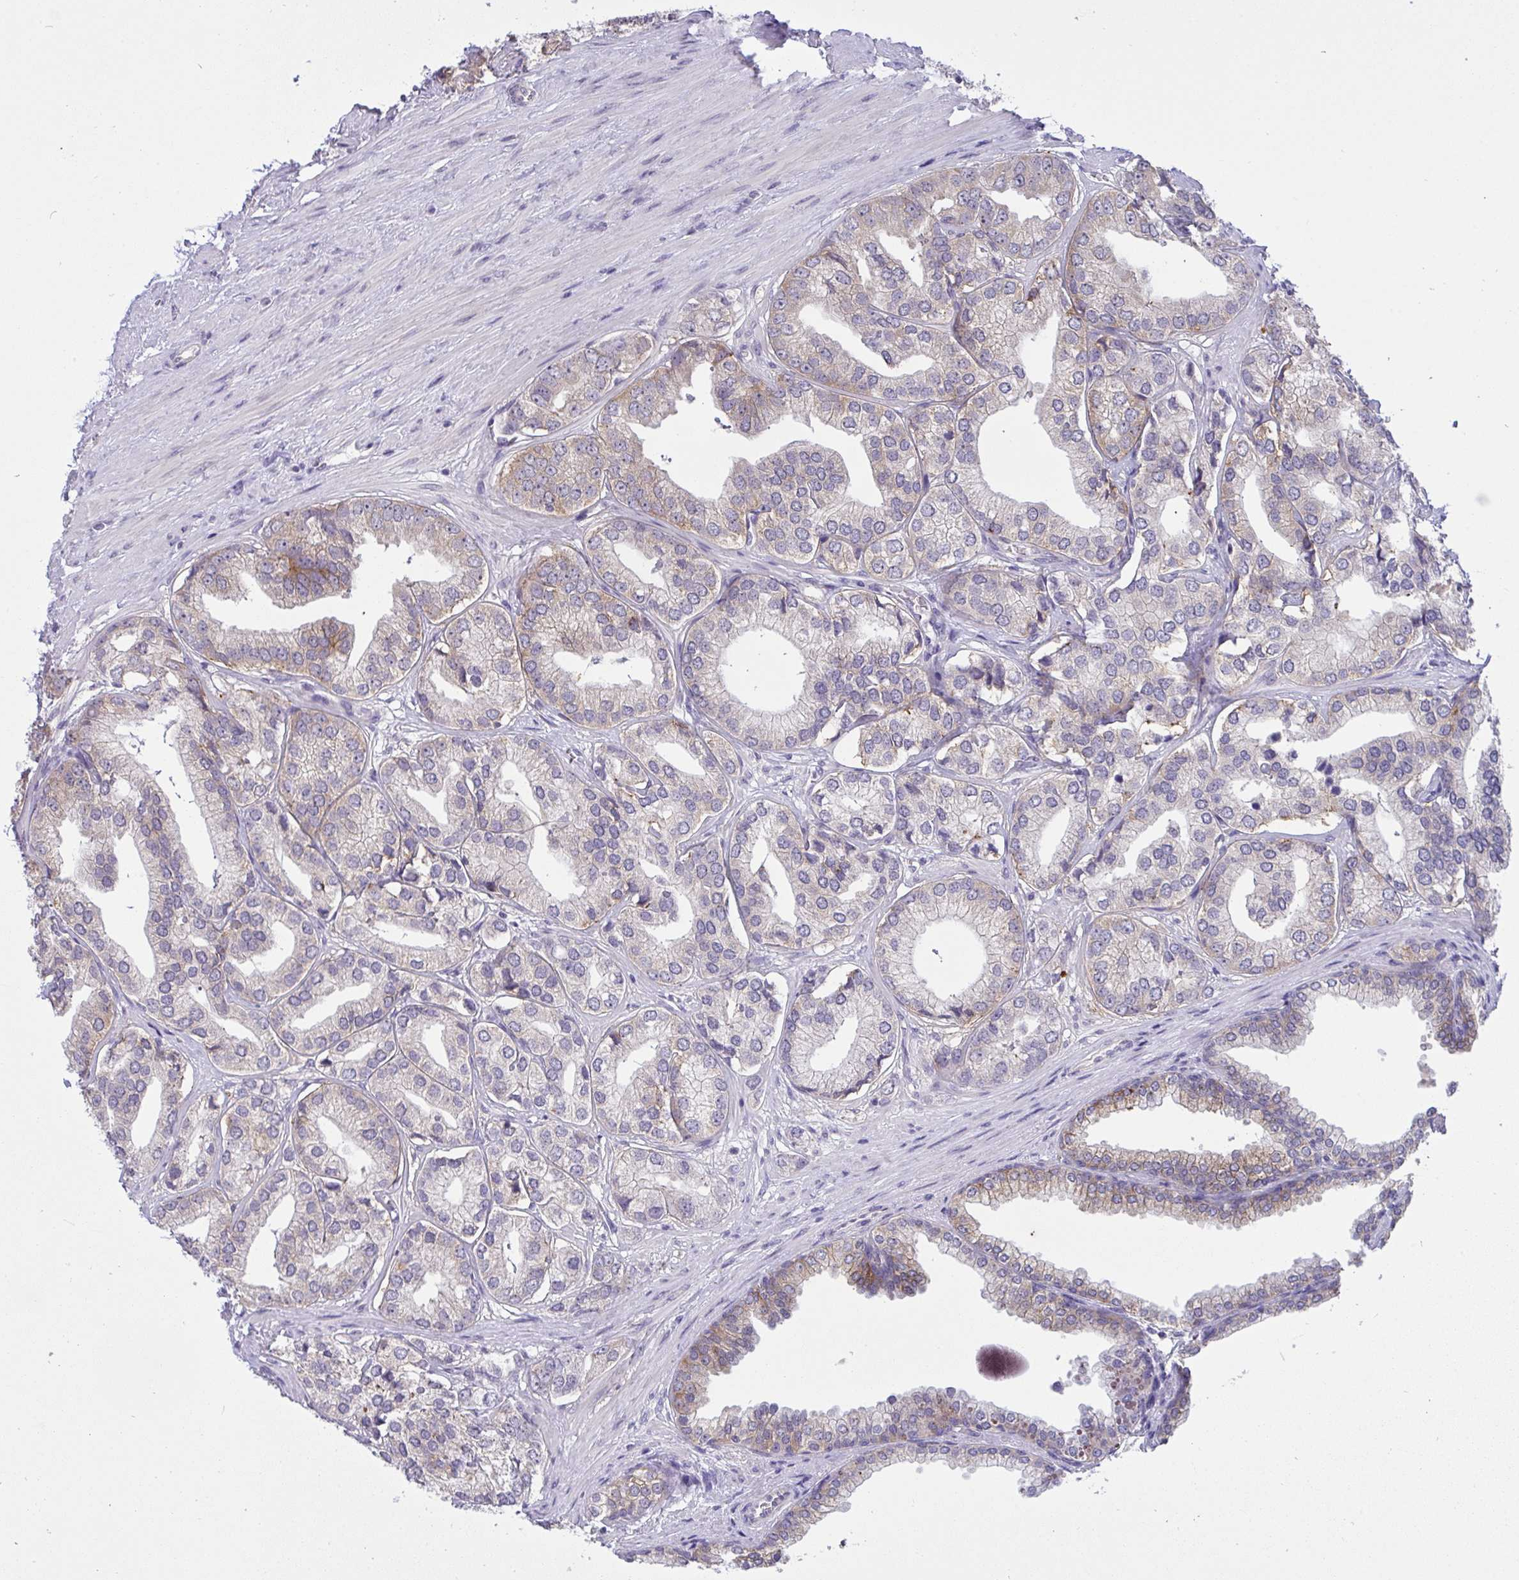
{"staining": {"intensity": "moderate", "quantity": "<25%", "location": "cytoplasmic/membranous"}, "tissue": "prostate cancer", "cell_type": "Tumor cells", "image_type": "cancer", "snomed": [{"axis": "morphology", "description": "Adenocarcinoma, High grade"}, {"axis": "topography", "description": "Prostate"}], "caption": "Protein expression analysis of prostate cancer (adenocarcinoma (high-grade)) shows moderate cytoplasmic/membranous positivity in about <25% of tumor cells. The protein of interest is stained brown, and the nuclei are stained in blue (DAB IHC with brightfield microscopy, high magnification).", "gene": "TMEM41A", "patient": {"sex": "male", "age": 58}}